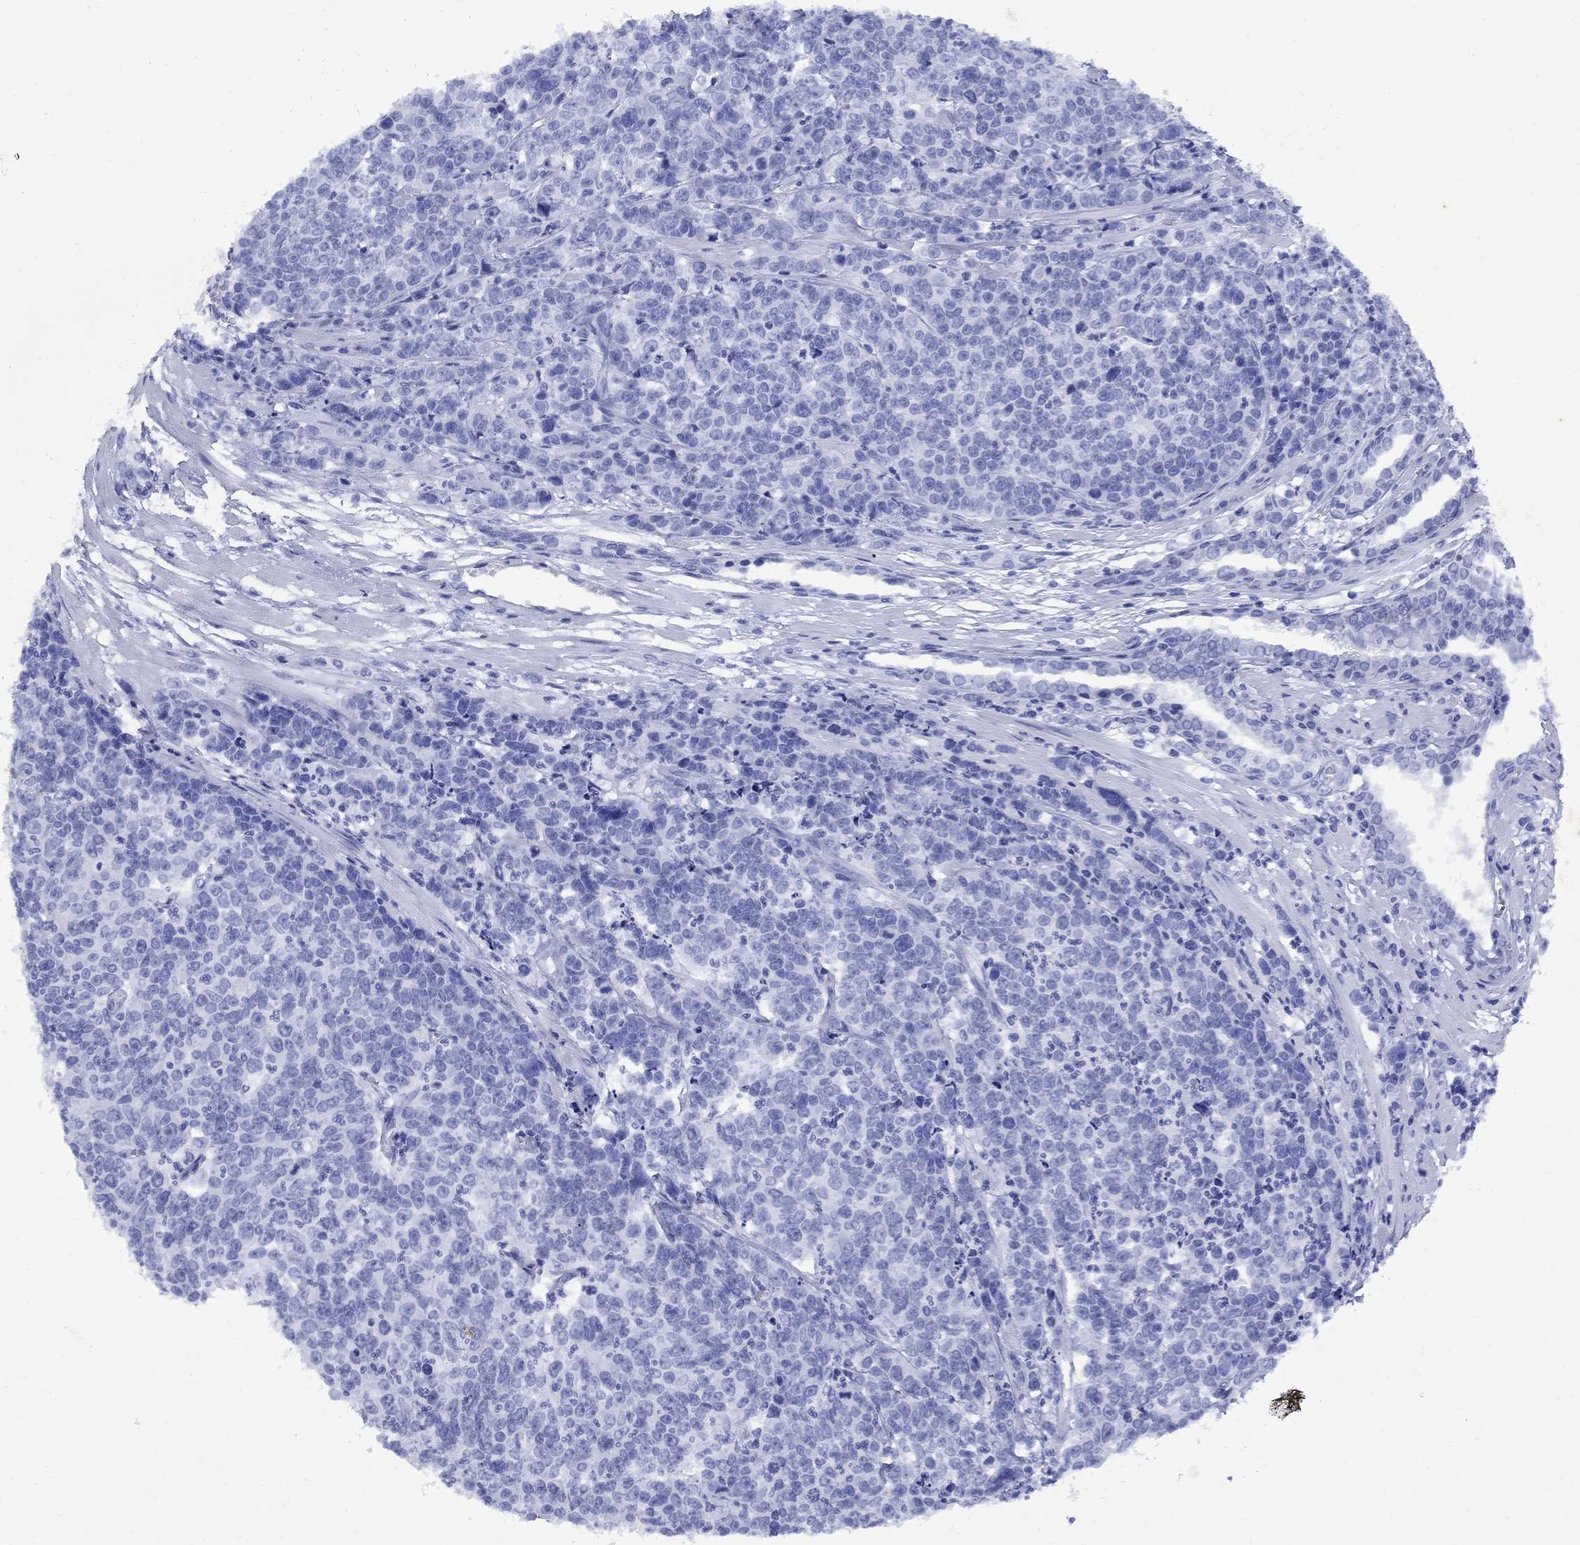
{"staining": {"intensity": "negative", "quantity": "none", "location": "none"}, "tissue": "prostate cancer", "cell_type": "Tumor cells", "image_type": "cancer", "snomed": [{"axis": "morphology", "description": "Adenocarcinoma, NOS"}, {"axis": "topography", "description": "Prostate"}], "caption": "The micrograph shows no staining of tumor cells in prostate cancer.", "gene": "CD1A", "patient": {"sex": "male", "age": 67}}